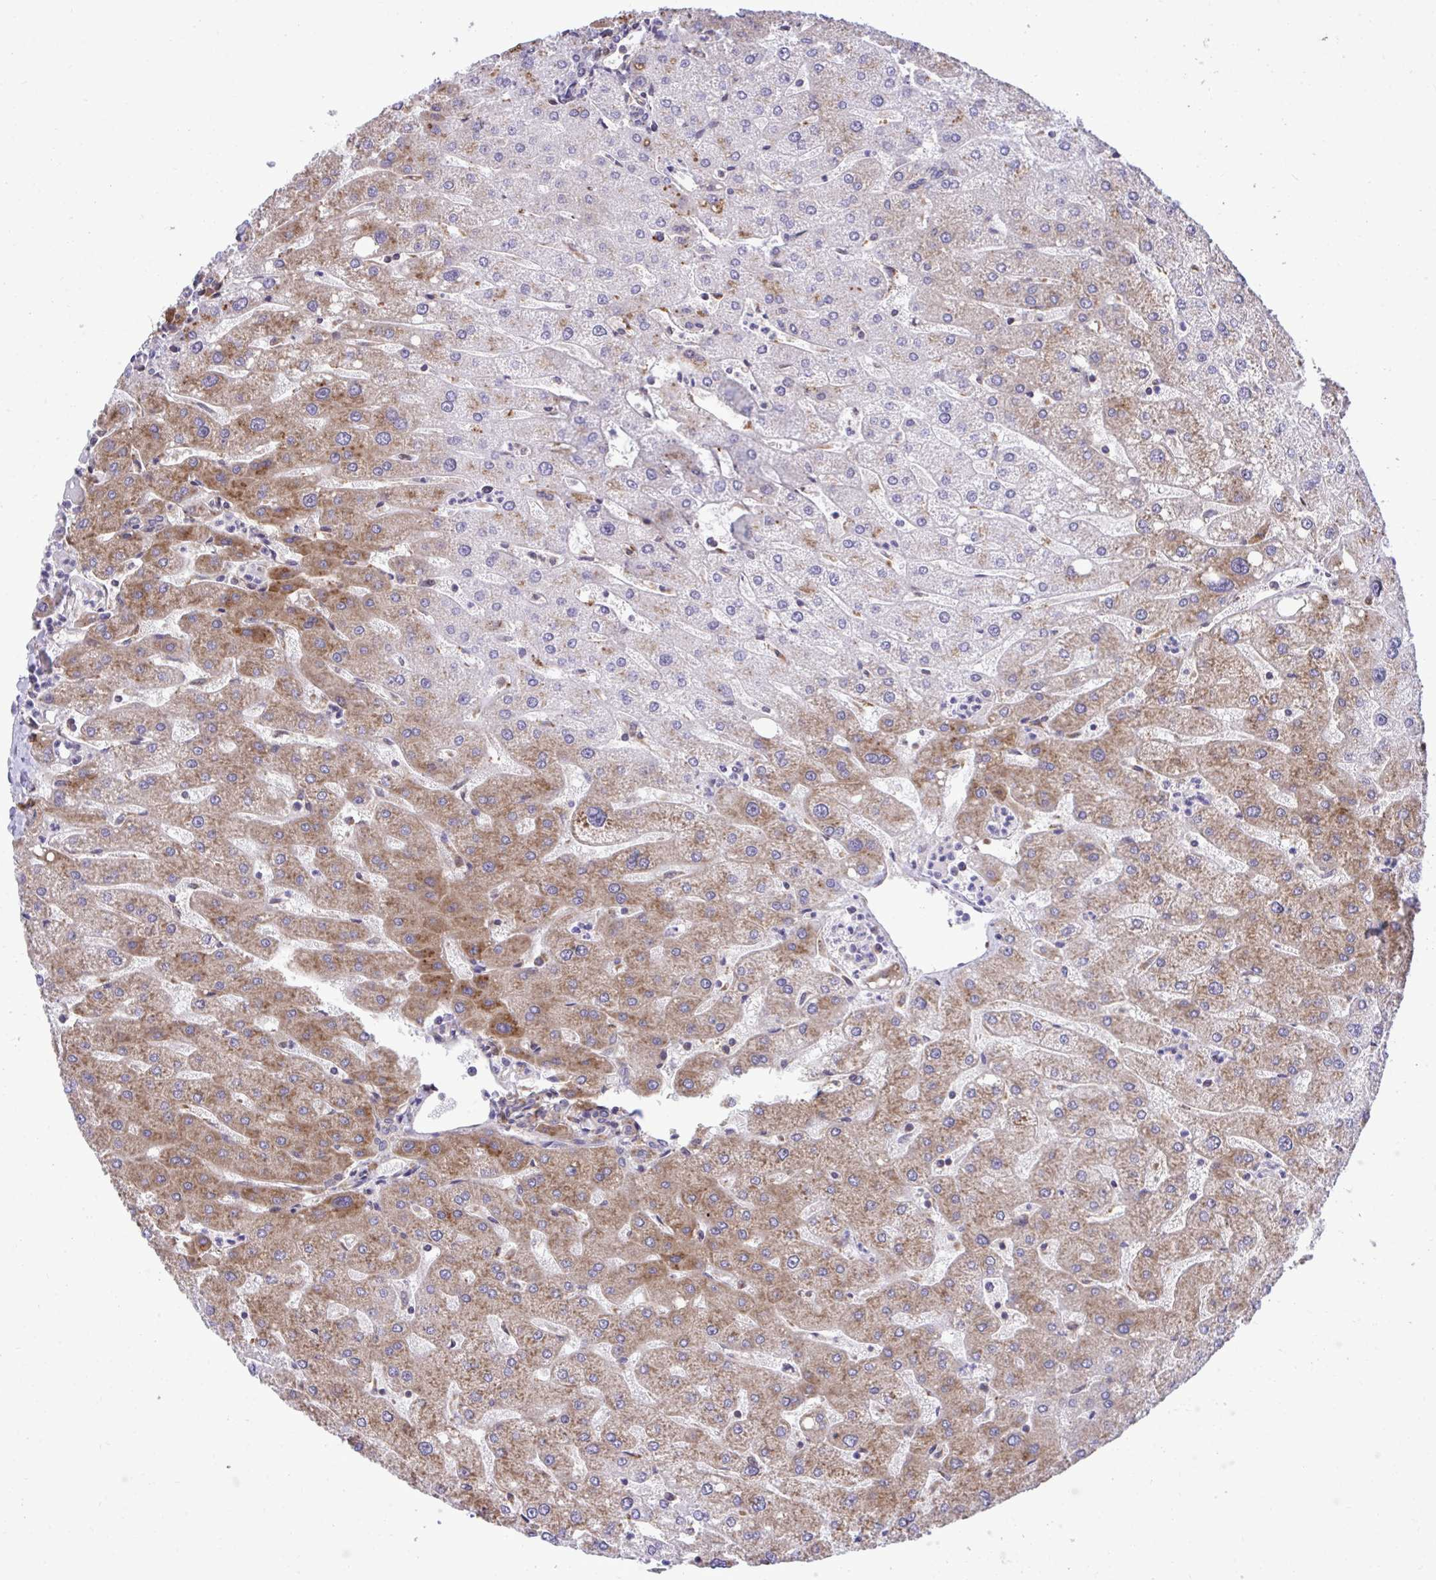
{"staining": {"intensity": "negative", "quantity": "none", "location": "none"}, "tissue": "liver", "cell_type": "Cholangiocytes", "image_type": "normal", "snomed": [{"axis": "morphology", "description": "Normal tissue, NOS"}, {"axis": "topography", "description": "Liver"}], "caption": "Cholangiocytes show no significant protein positivity in unremarkable liver. The staining is performed using DAB (3,3'-diaminobenzidine) brown chromogen with nuclei counter-stained in using hematoxylin.", "gene": "RPS15", "patient": {"sex": "male", "age": 67}}